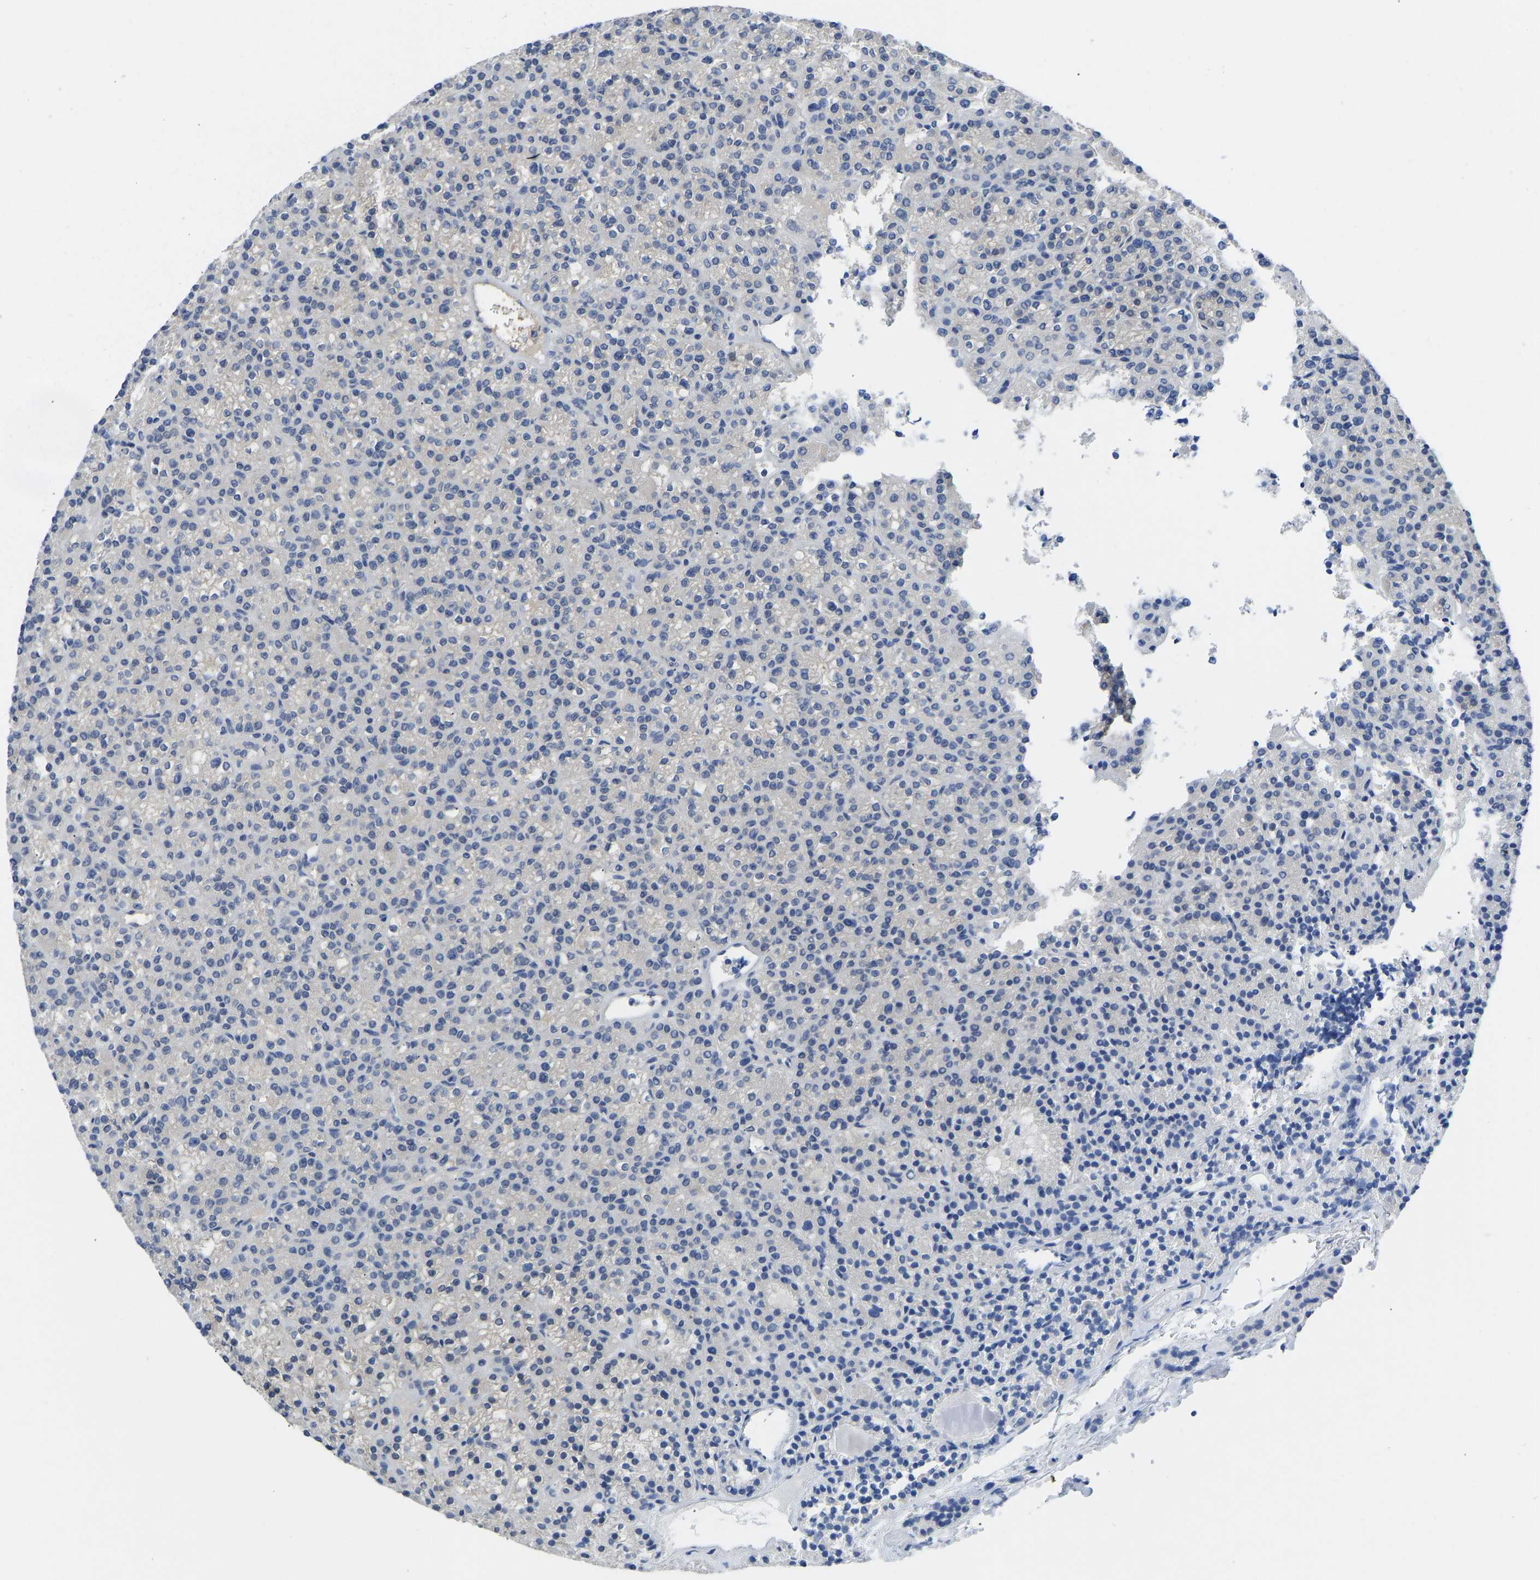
{"staining": {"intensity": "negative", "quantity": "none", "location": "none"}, "tissue": "parathyroid gland", "cell_type": "Glandular cells", "image_type": "normal", "snomed": [{"axis": "morphology", "description": "Normal tissue, NOS"}, {"axis": "morphology", "description": "Adenoma, NOS"}, {"axis": "topography", "description": "Parathyroid gland"}], "caption": "Human parathyroid gland stained for a protein using IHC displays no staining in glandular cells.", "gene": "PPP3CA", "patient": {"sex": "female", "age": 64}}